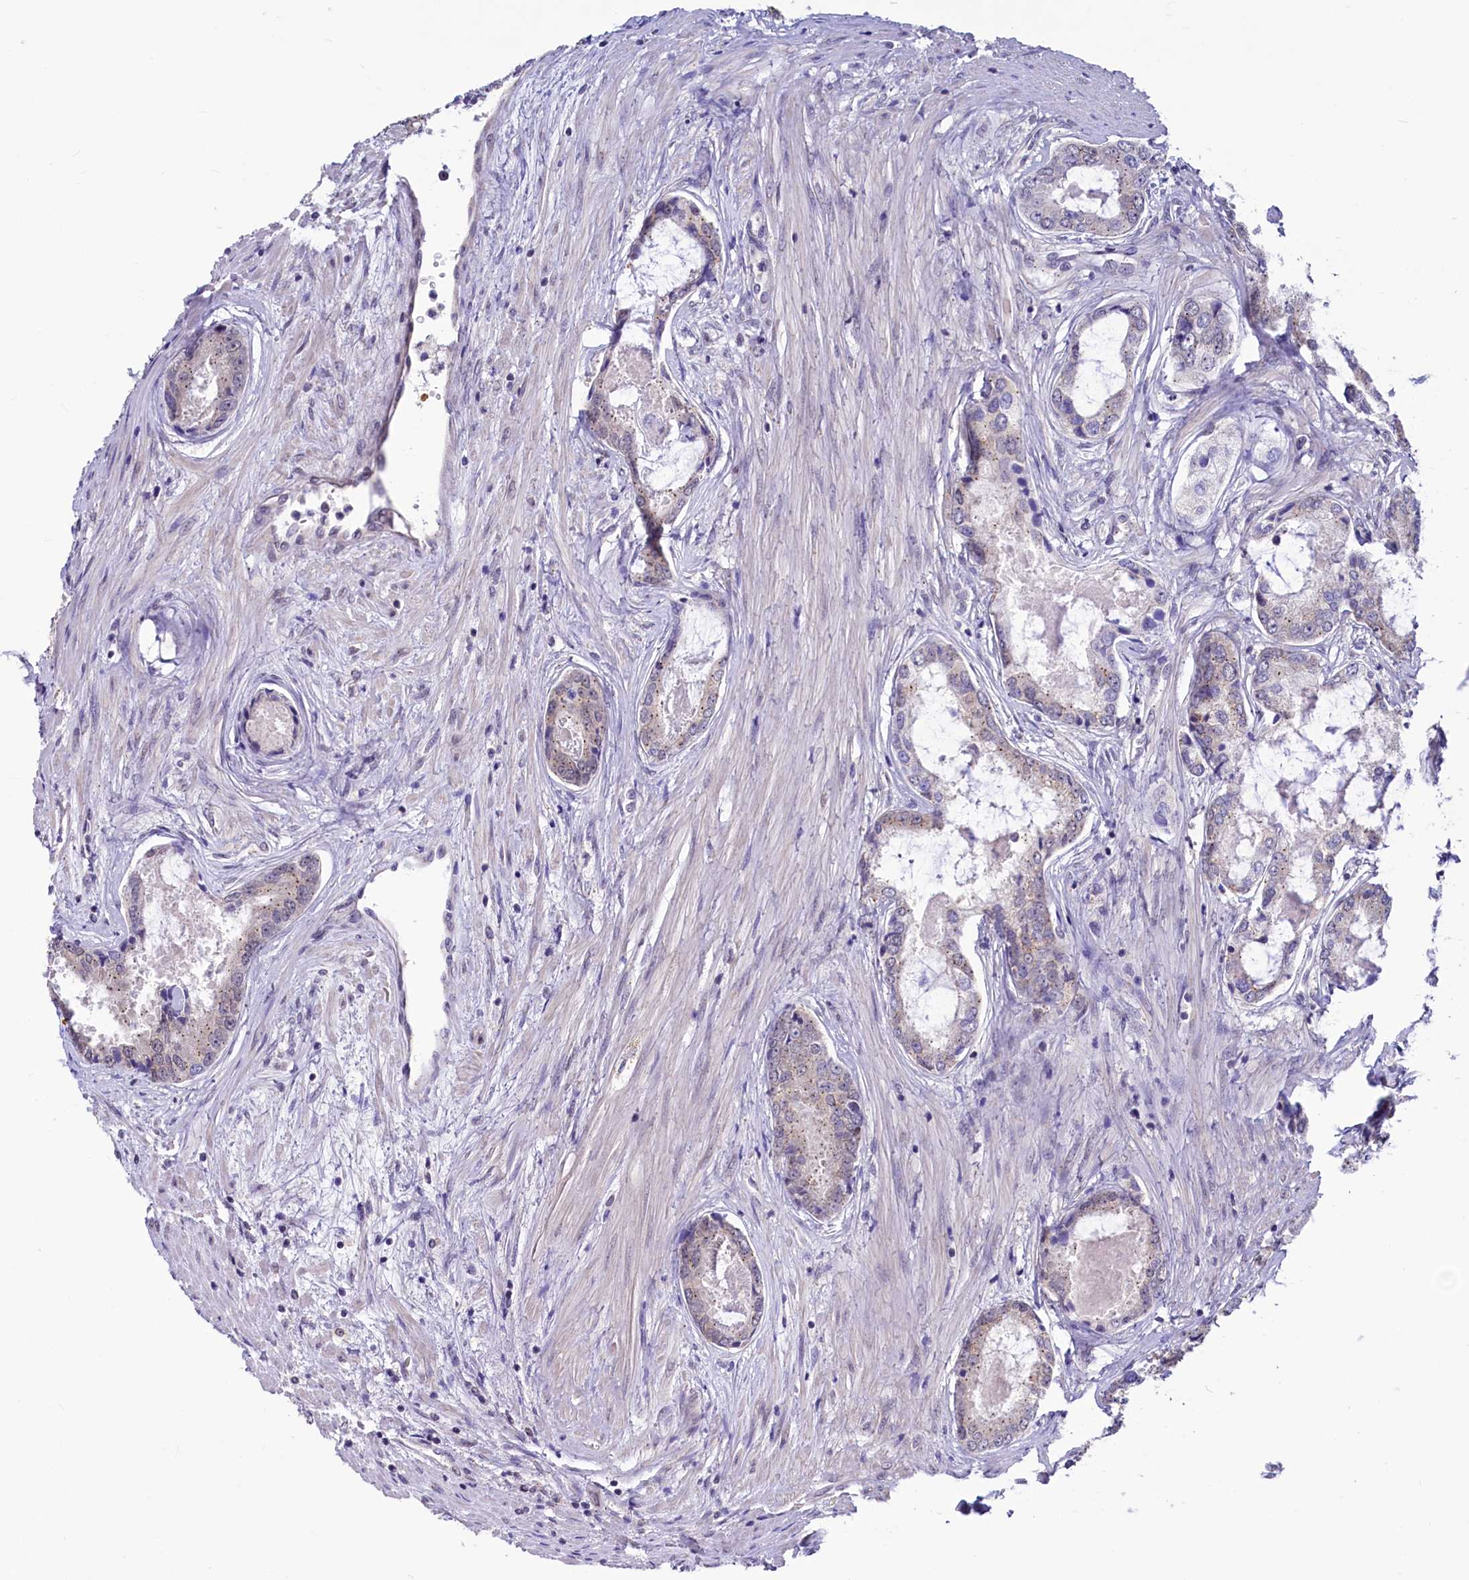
{"staining": {"intensity": "weak", "quantity": "<25%", "location": "cytoplasmic/membranous"}, "tissue": "prostate cancer", "cell_type": "Tumor cells", "image_type": "cancer", "snomed": [{"axis": "morphology", "description": "Adenocarcinoma, Low grade"}, {"axis": "topography", "description": "Prostate"}], "caption": "This is an immunohistochemistry micrograph of prostate low-grade adenocarcinoma. There is no expression in tumor cells.", "gene": "SEC24C", "patient": {"sex": "male", "age": 68}}